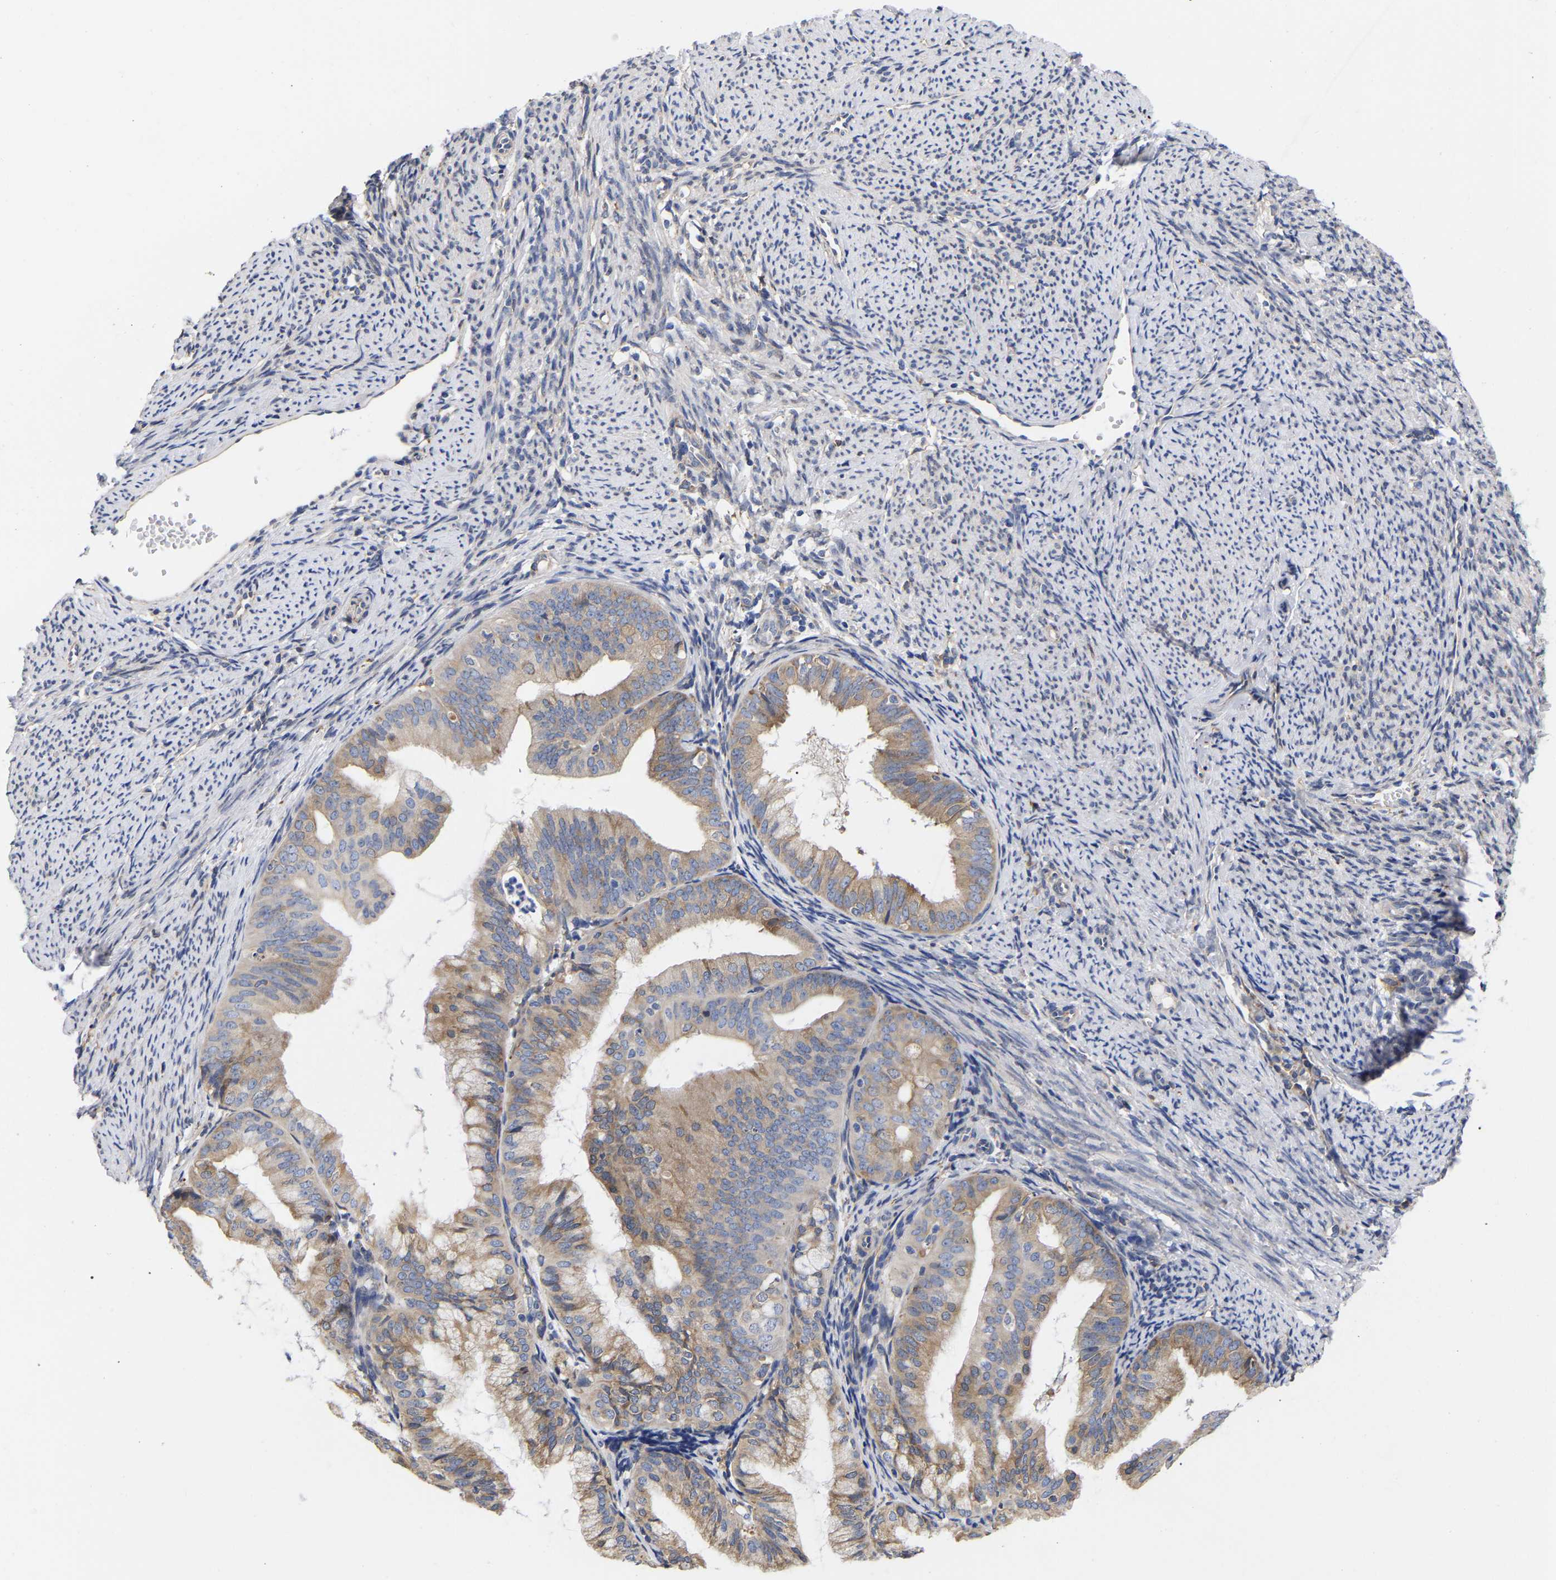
{"staining": {"intensity": "moderate", "quantity": ">75%", "location": "cytoplasmic/membranous"}, "tissue": "endometrial cancer", "cell_type": "Tumor cells", "image_type": "cancer", "snomed": [{"axis": "morphology", "description": "Adenocarcinoma, NOS"}, {"axis": "topography", "description": "Endometrium"}], "caption": "Immunohistochemical staining of human endometrial cancer (adenocarcinoma) reveals moderate cytoplasmic/membranous protein staining in approximately >75% of tumor cells.", "gene": "CFAP298", "patient": {"sex": "female", "age": 63}}